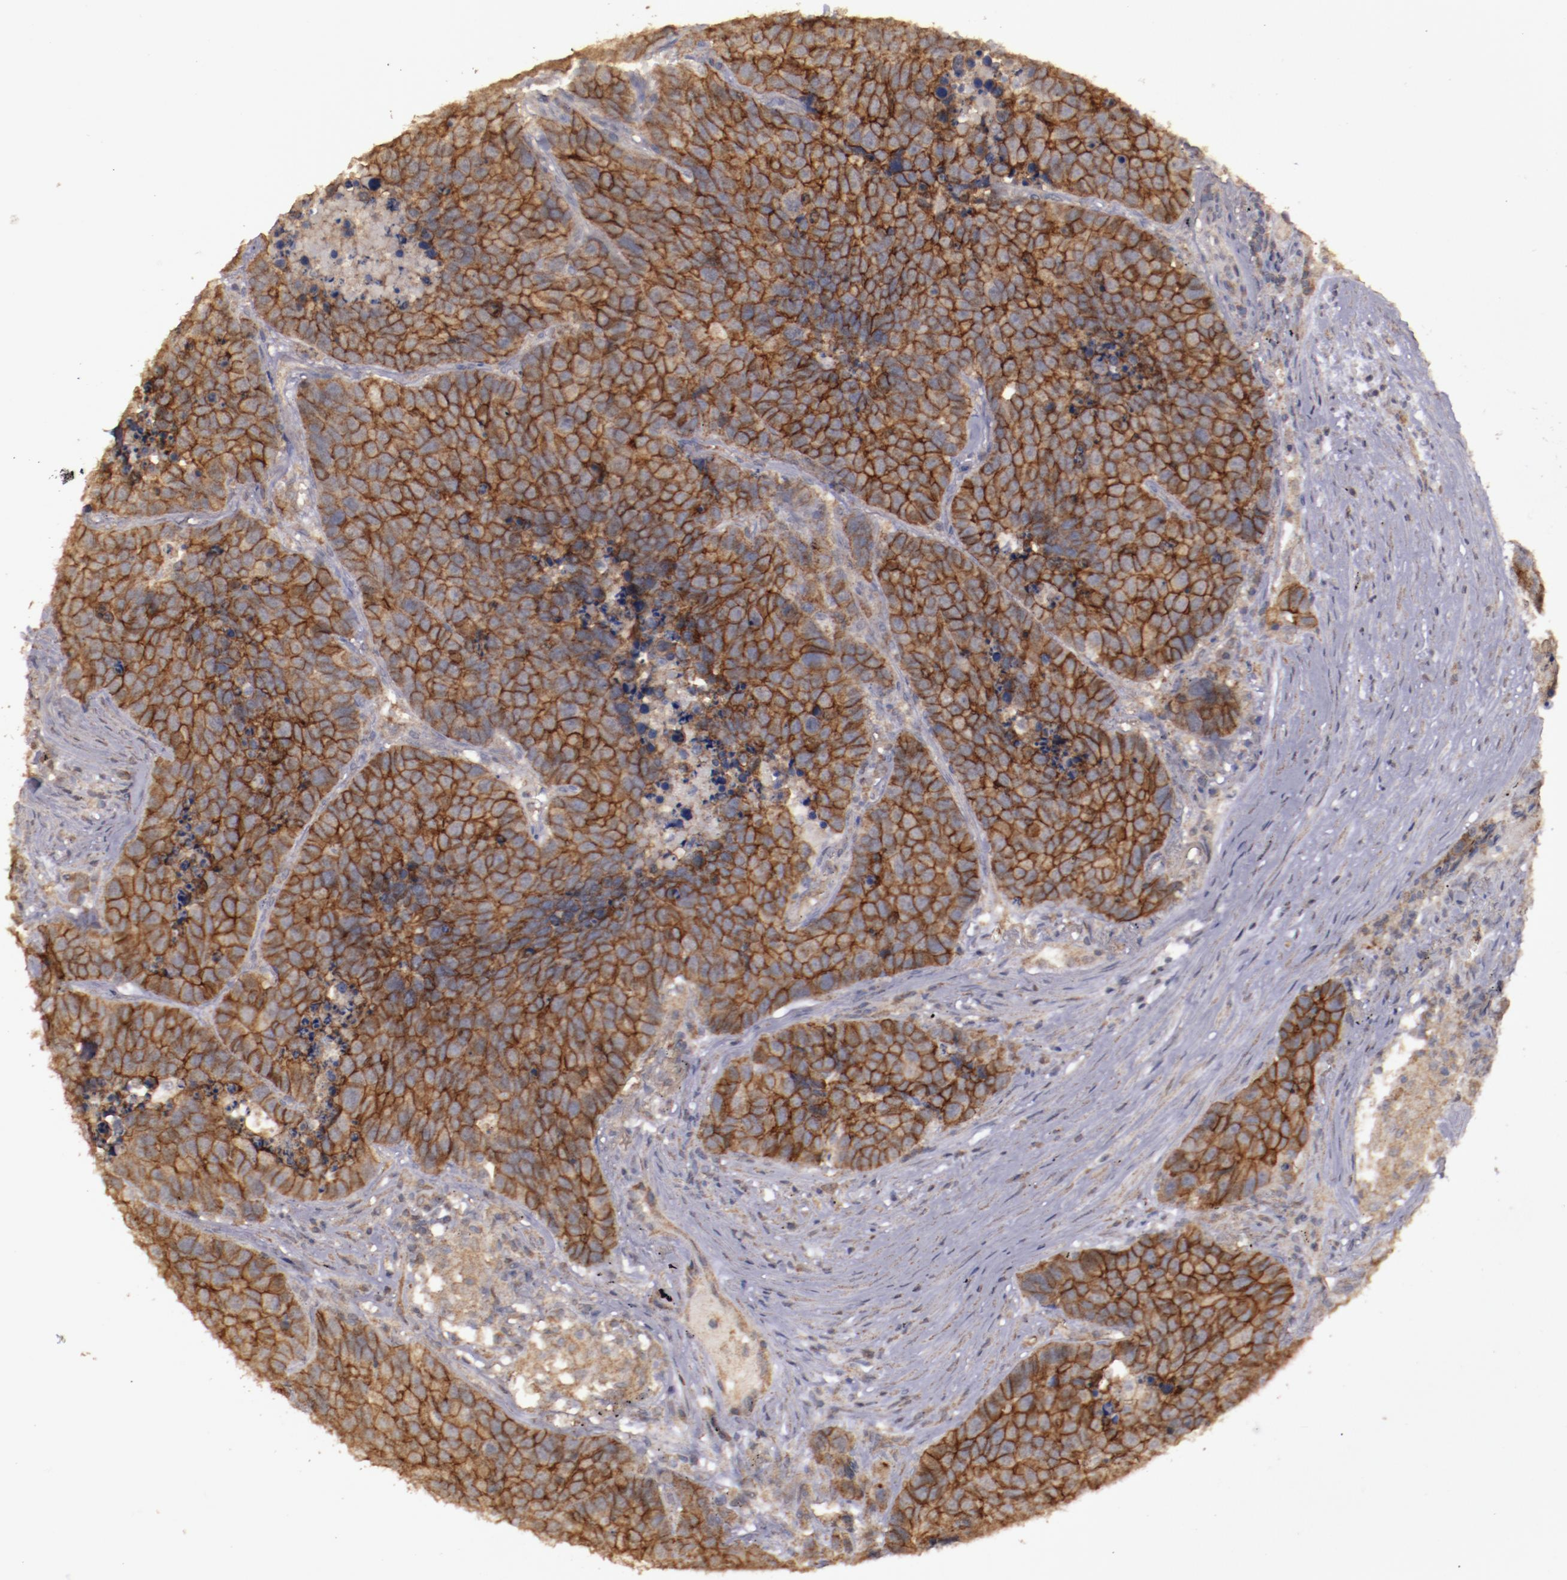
{"staining": {"intensity": "strong", "quantity": ">75%", "location": "cytoplasmic/membranous"}, "tissue": "carcinoid", "cell_type": "Tumor cells", "image_type": "cancer", "snomed": [{"axis": "morphology", "description": "Carcinoid, malignant, NOS"}, {"axis": "topography", "description": "Lung"}], "caption": "High-power microscopy captured an immunohistochemistry histopathology image of carcinoid (malignant), revealing strong cytoplasmic/membranous staining in approximately >75% of tumor cells.", "gene": "FAT1", "patient": {"sex": "male", "age": 60}}